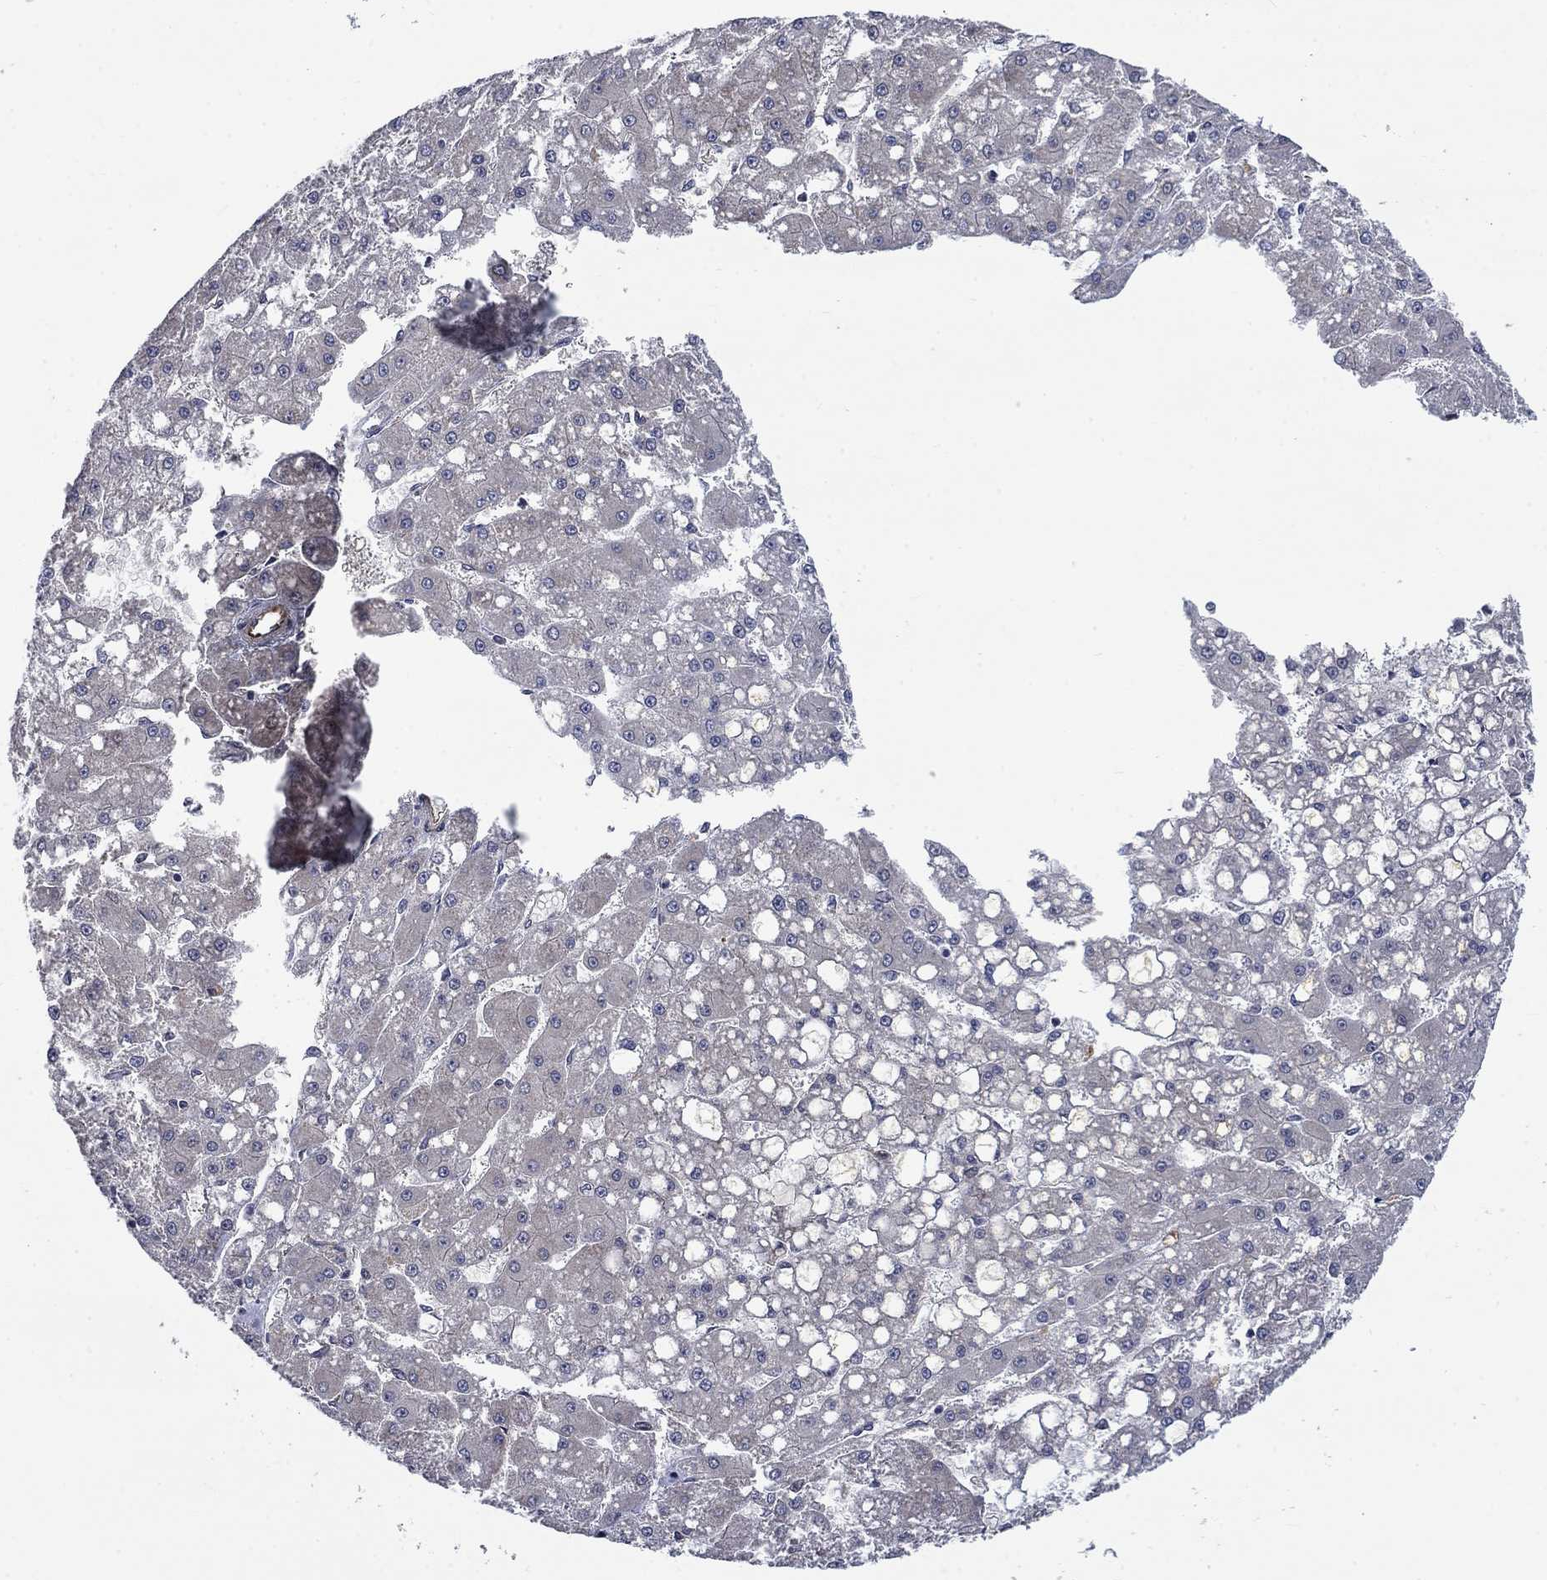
{"staining": {"intensity": "negative", "quantity": "none", "location": "none"}, "tissue": "liver cancer", "cell_type": "Tumor cells", "image_type": "cancer", "snomed": [{"axis": "morphology", "description": "Carcinoma, Hepatocellular, NOS"}, {"axis": "topography", "description": "Liver"}], "caption": "High magnification brightfield microscopy of hepatocellular carcinoma (liver) stained with DAB (3,3'-diaminobenzidine) (brown) and counterstained with hematoxylin (blue): tumor cells show no significant expression. The staining was performed using DAB (3,3'-diaminobenzidine) to visualize the protein expression in brown, while the nuclei were stained in blue with hematoxylin (Magnification: 20x).", "gene": "NDUFC1", "patient": {"sex": "male", "age": 67}}